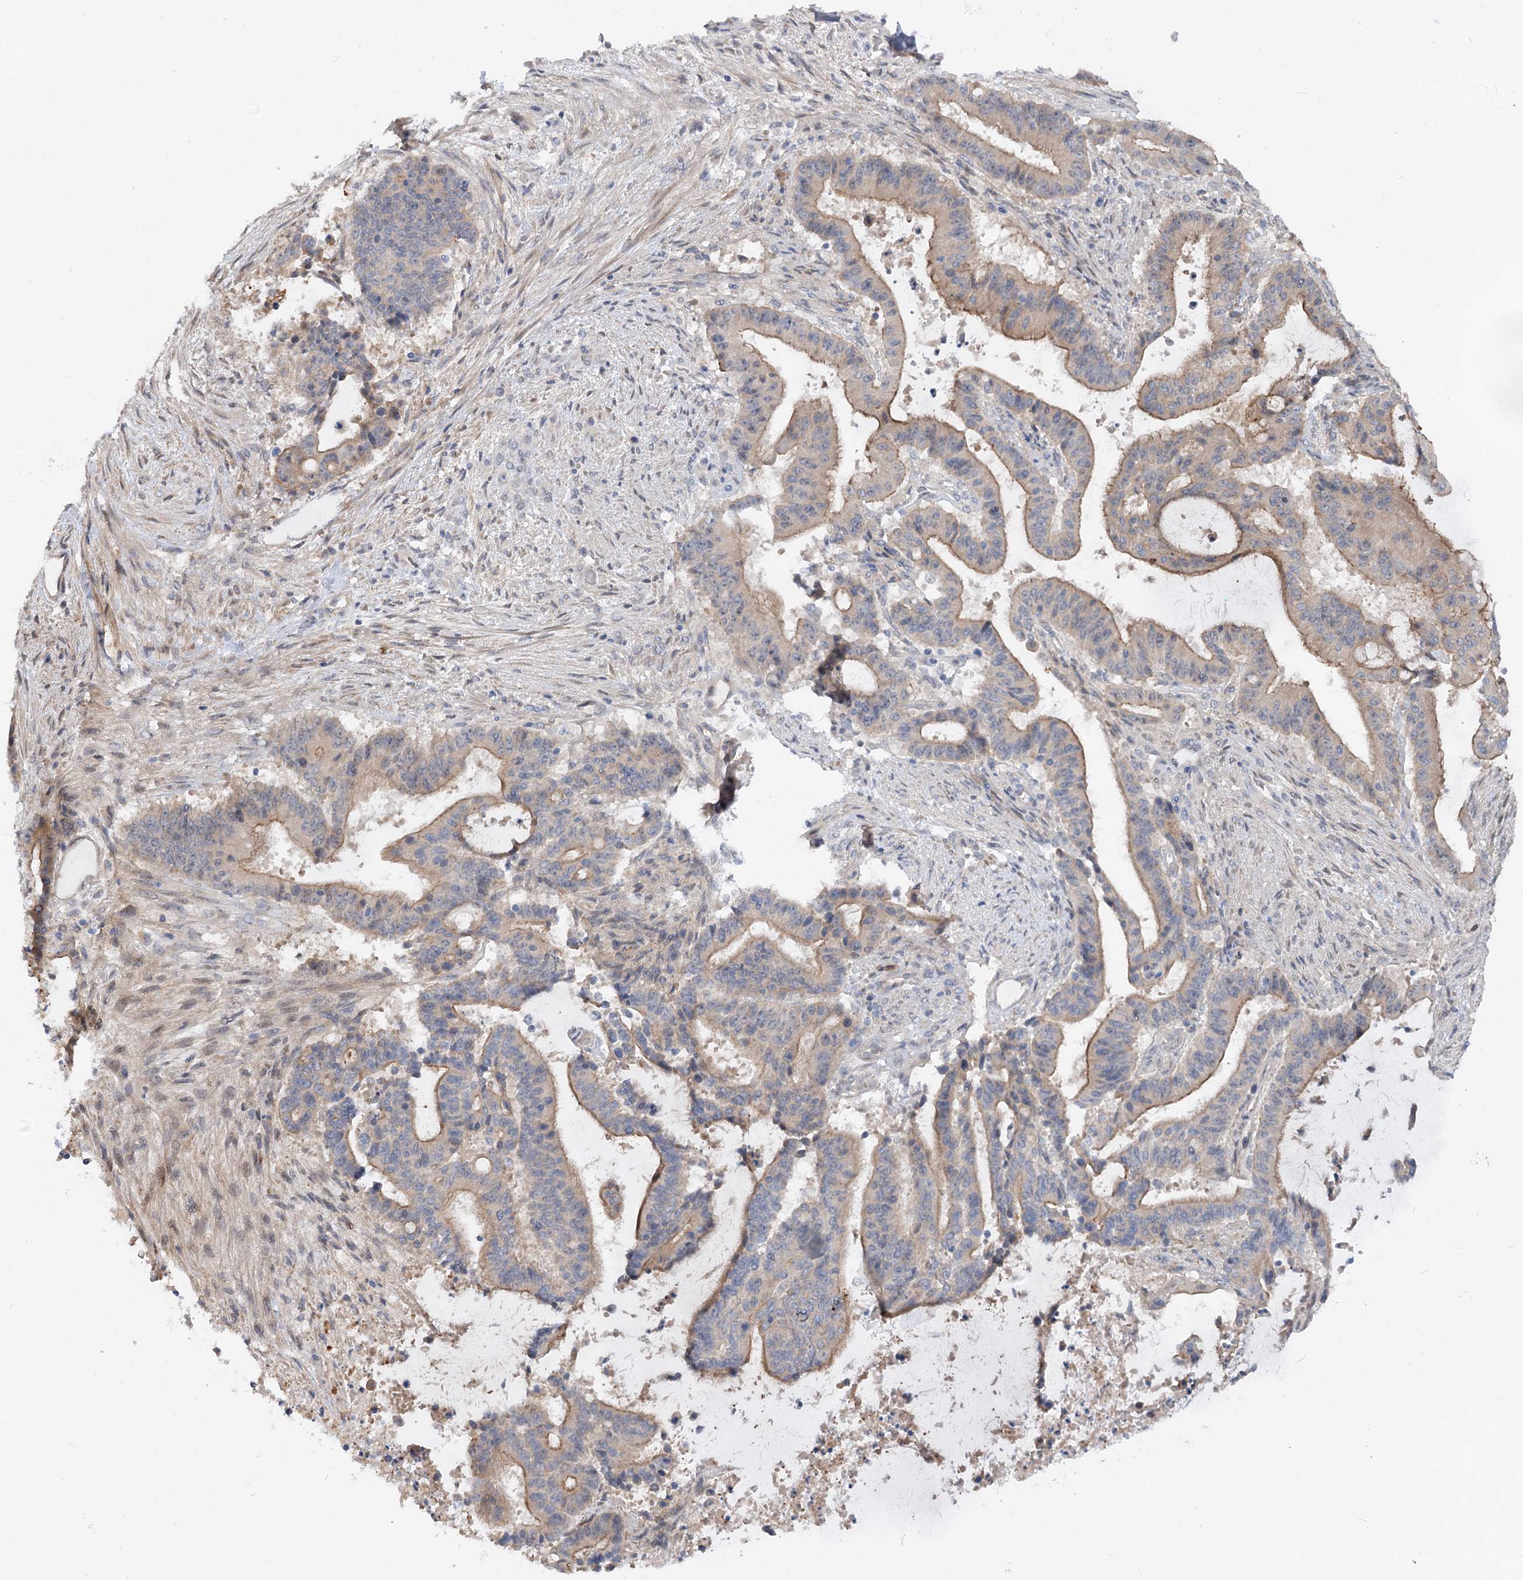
{"staining": {"intensity": "moderate", "quantity": "25%-75%", "location": "cytoplasmic/membranous"}, "tissue": "liver cancer", "cell_type": "Tumor cells", "image_type": "cancer", "snomed": [{"axis": "morphology", "description": "Normal tissue, NOS"}, {"axis": "morphology", "description": "Cholangiocarcinoma"}, {"axis": "topography", "description": "Liver"}, {"axis": "topography", "description": "Peripheral nerve tissue"}], "caption": "Liver cancer tissue reveals moderate cytoplasmic/membranous expression in approximately 25%-75% of tumor cells, visualized by immunohistochemistry.", "gene": "FGF19", "patient": {"sex": "female", "age": 73}}